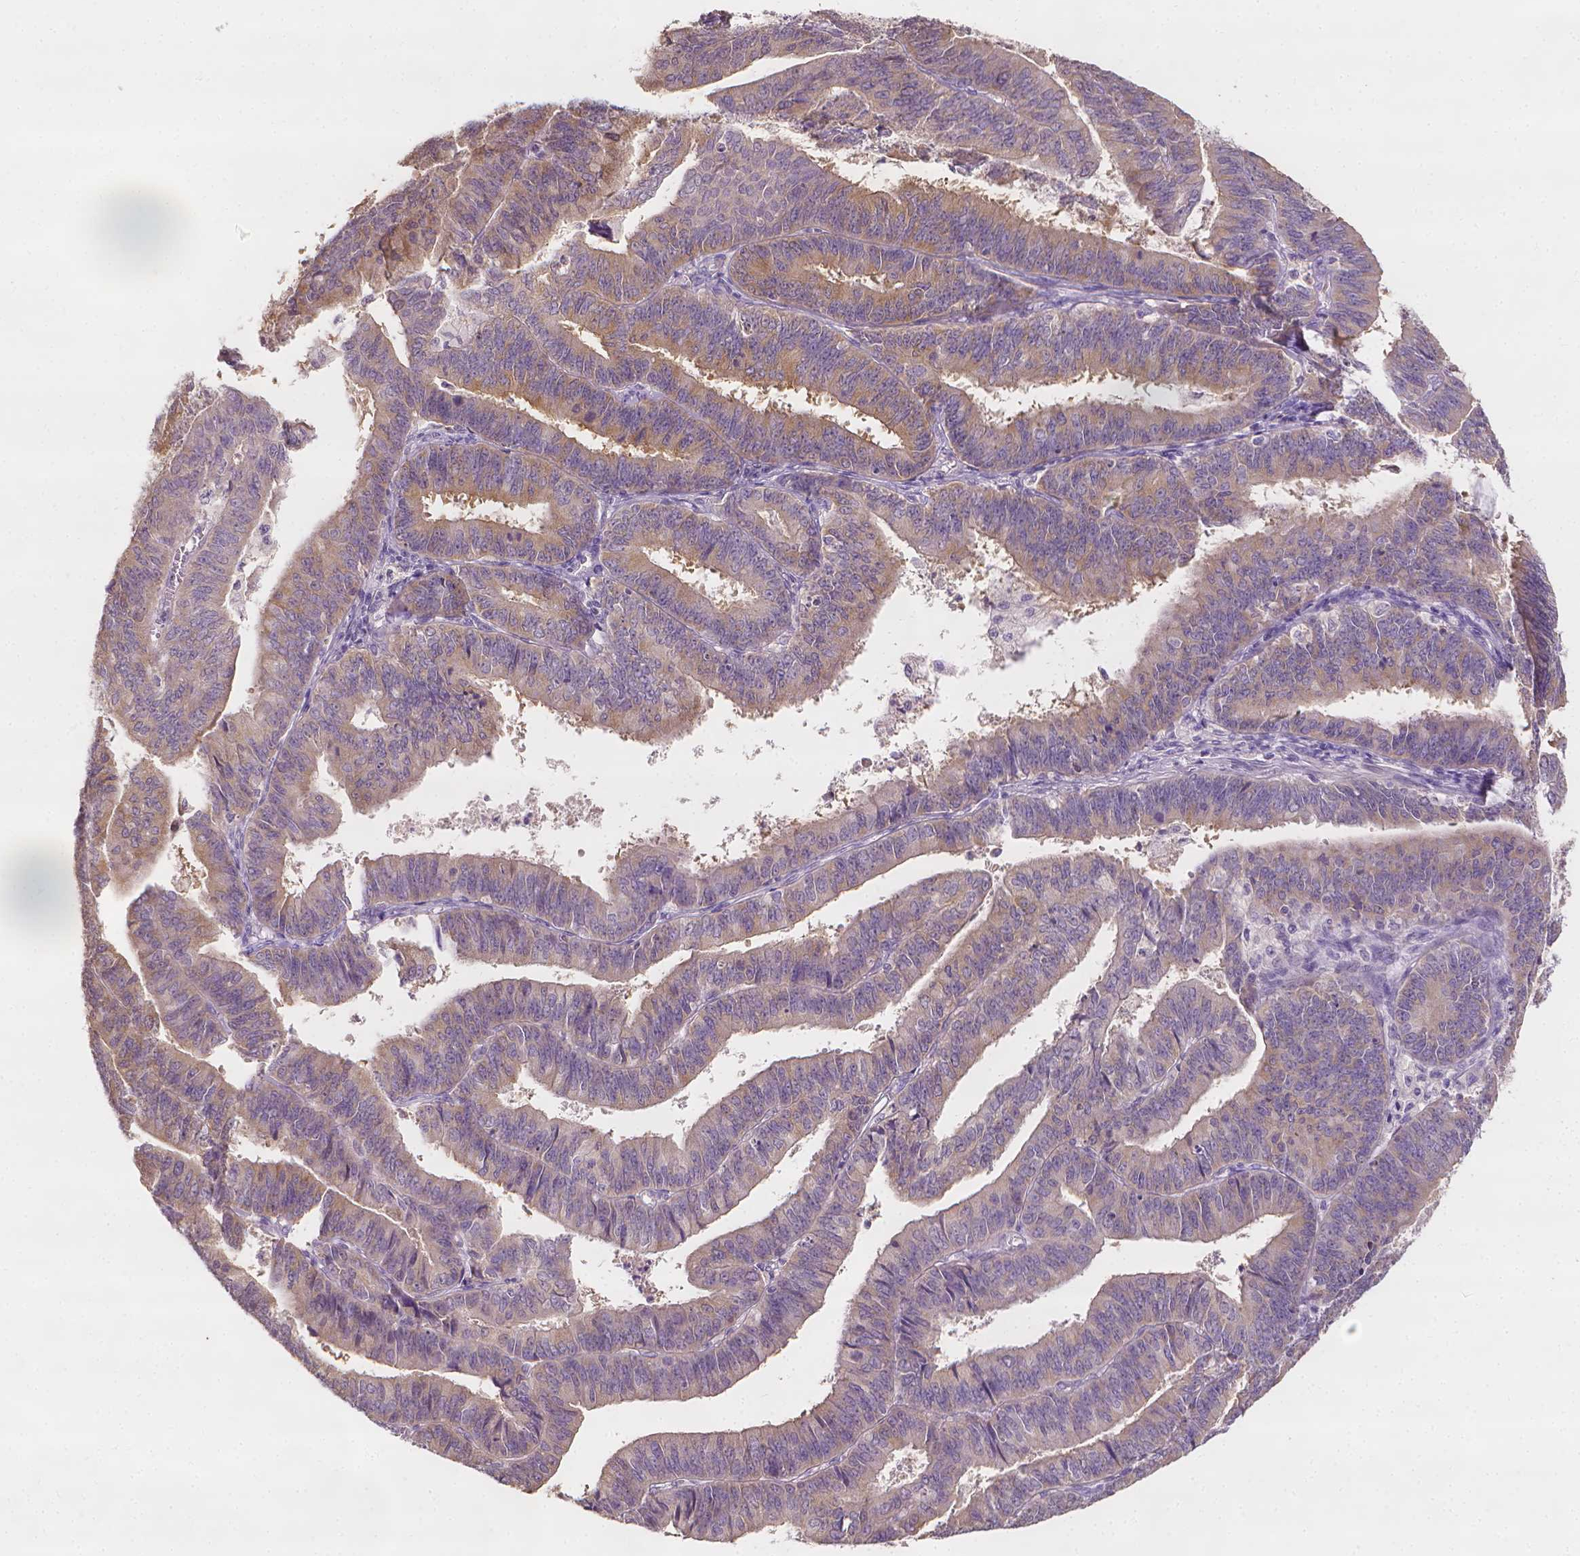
{"staining": {"intensity": "weak", "quantity": "25%-75%", "location": "cytoplasmic/membranous"}, "tissue": "endometrial cancer", "cell_type": "Tumor cells", "image_type": "cancer", "snomed": [{"axis": "morphology", "description": "Adenocarcinoma, NOS"}, {"axis": "topography", "description": "Endometrium"}], "caption": "Endometrial cancer tissue demonstrates weak cytoplasmic/membranous expression in approximately 25%-75% of tumor cells The protein is stained brown, and the nuclei are stained in blue (DAB (3,3'-diaminobenzidine) IHC with brightfield microscopy, high magnification).", "gene": "FASN", "patient": {"sex": "female", "age": 73}}